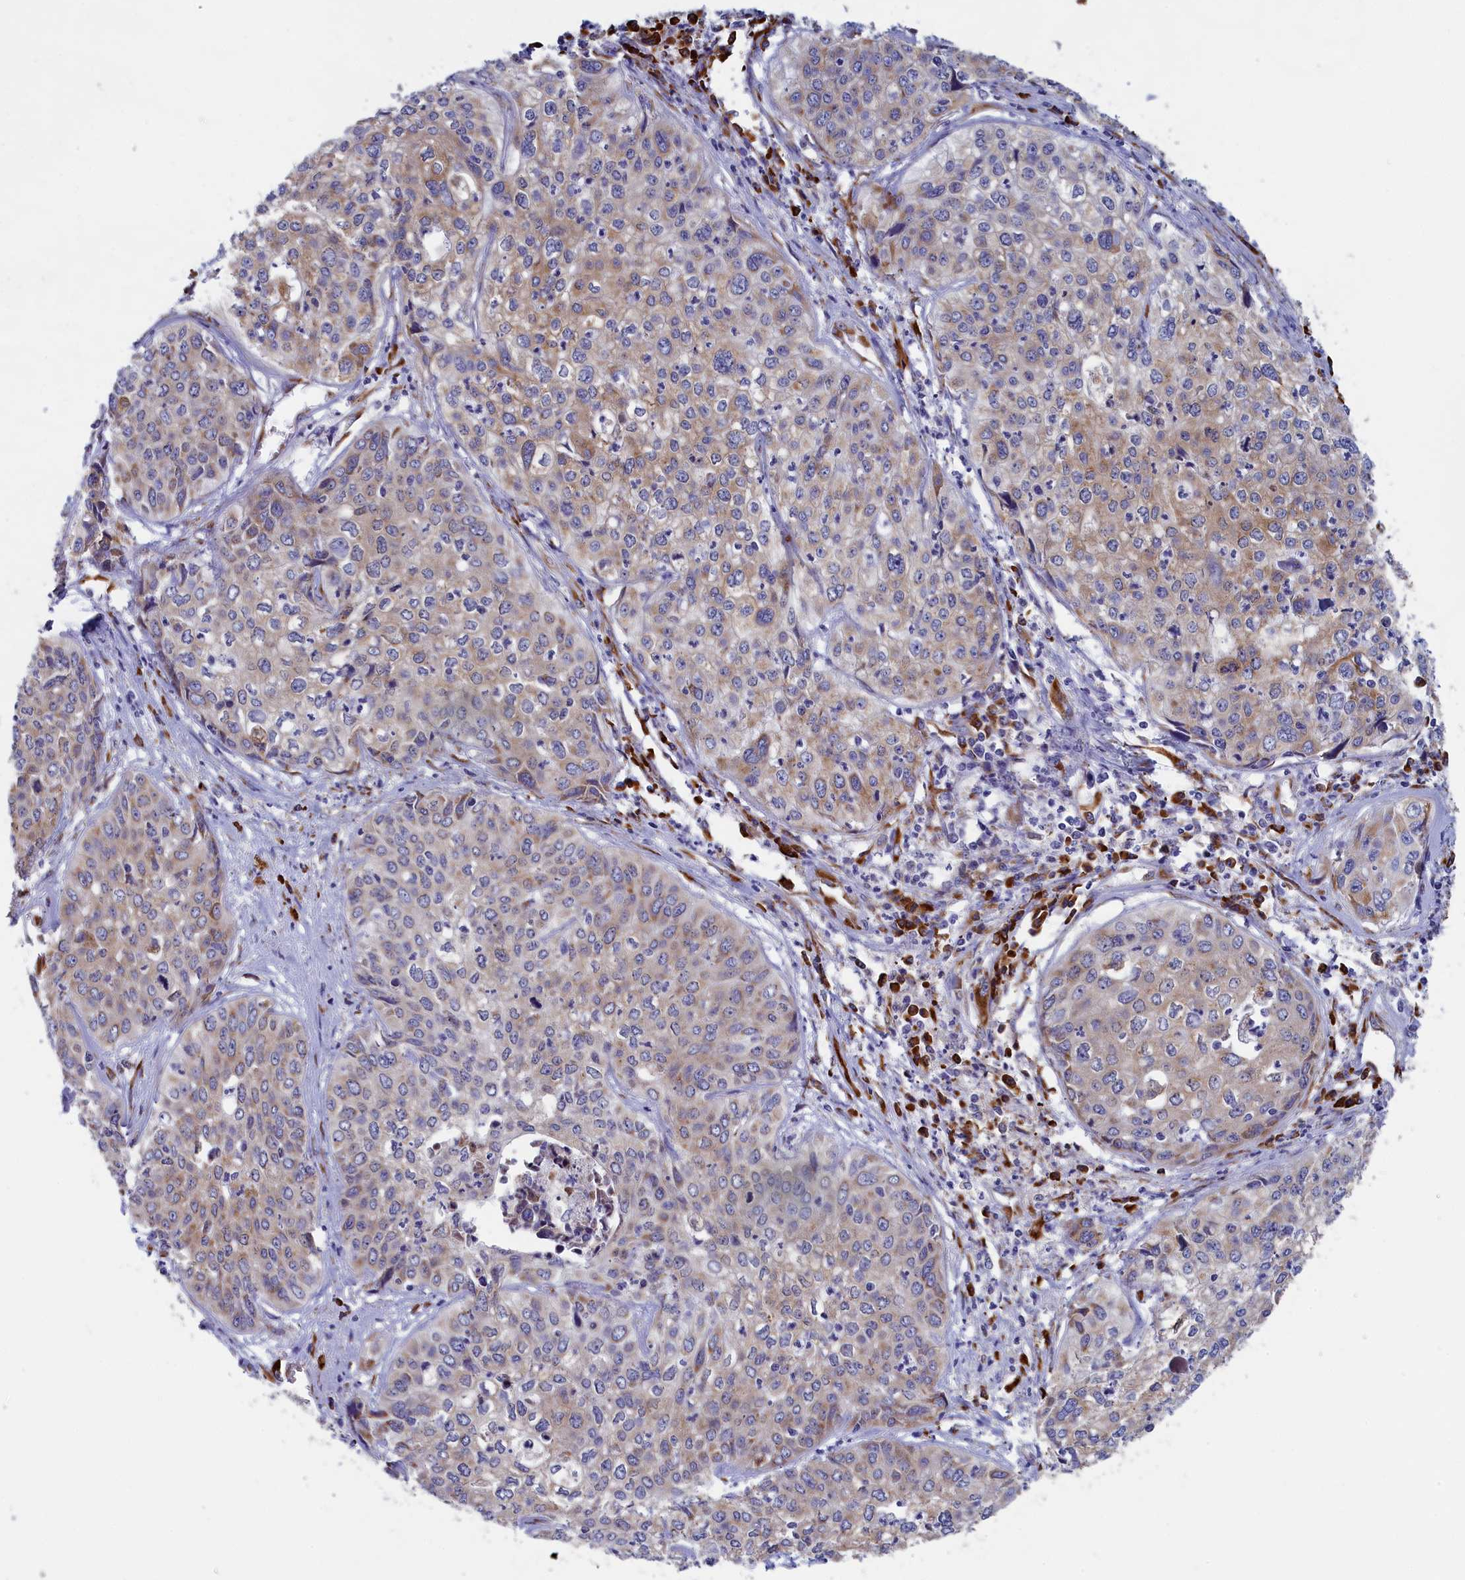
{"staining": {"intensity": "moderate", "quantity": "<25%", "location": "cytoplasmic/membranous"}, "tissue": "cervical cancer", "cell_type": "Tumor cells", "image_type": "cancer", "snomed": [{"axis": "morphology", "description": "Squamous cell carcinoma, NOS"}, {"axis": "topography", "description": "Cervix"}], "caption": "DAB (3,3'-diaminobenzidine) immunohistochemical staining of human cervical cancer demonstrates moderate cytoplasmic/membranous protein staining in approximately <25% of tumor cells.", "gene": "CCDC68", "patient": {"sex": "female", "age": 31}}